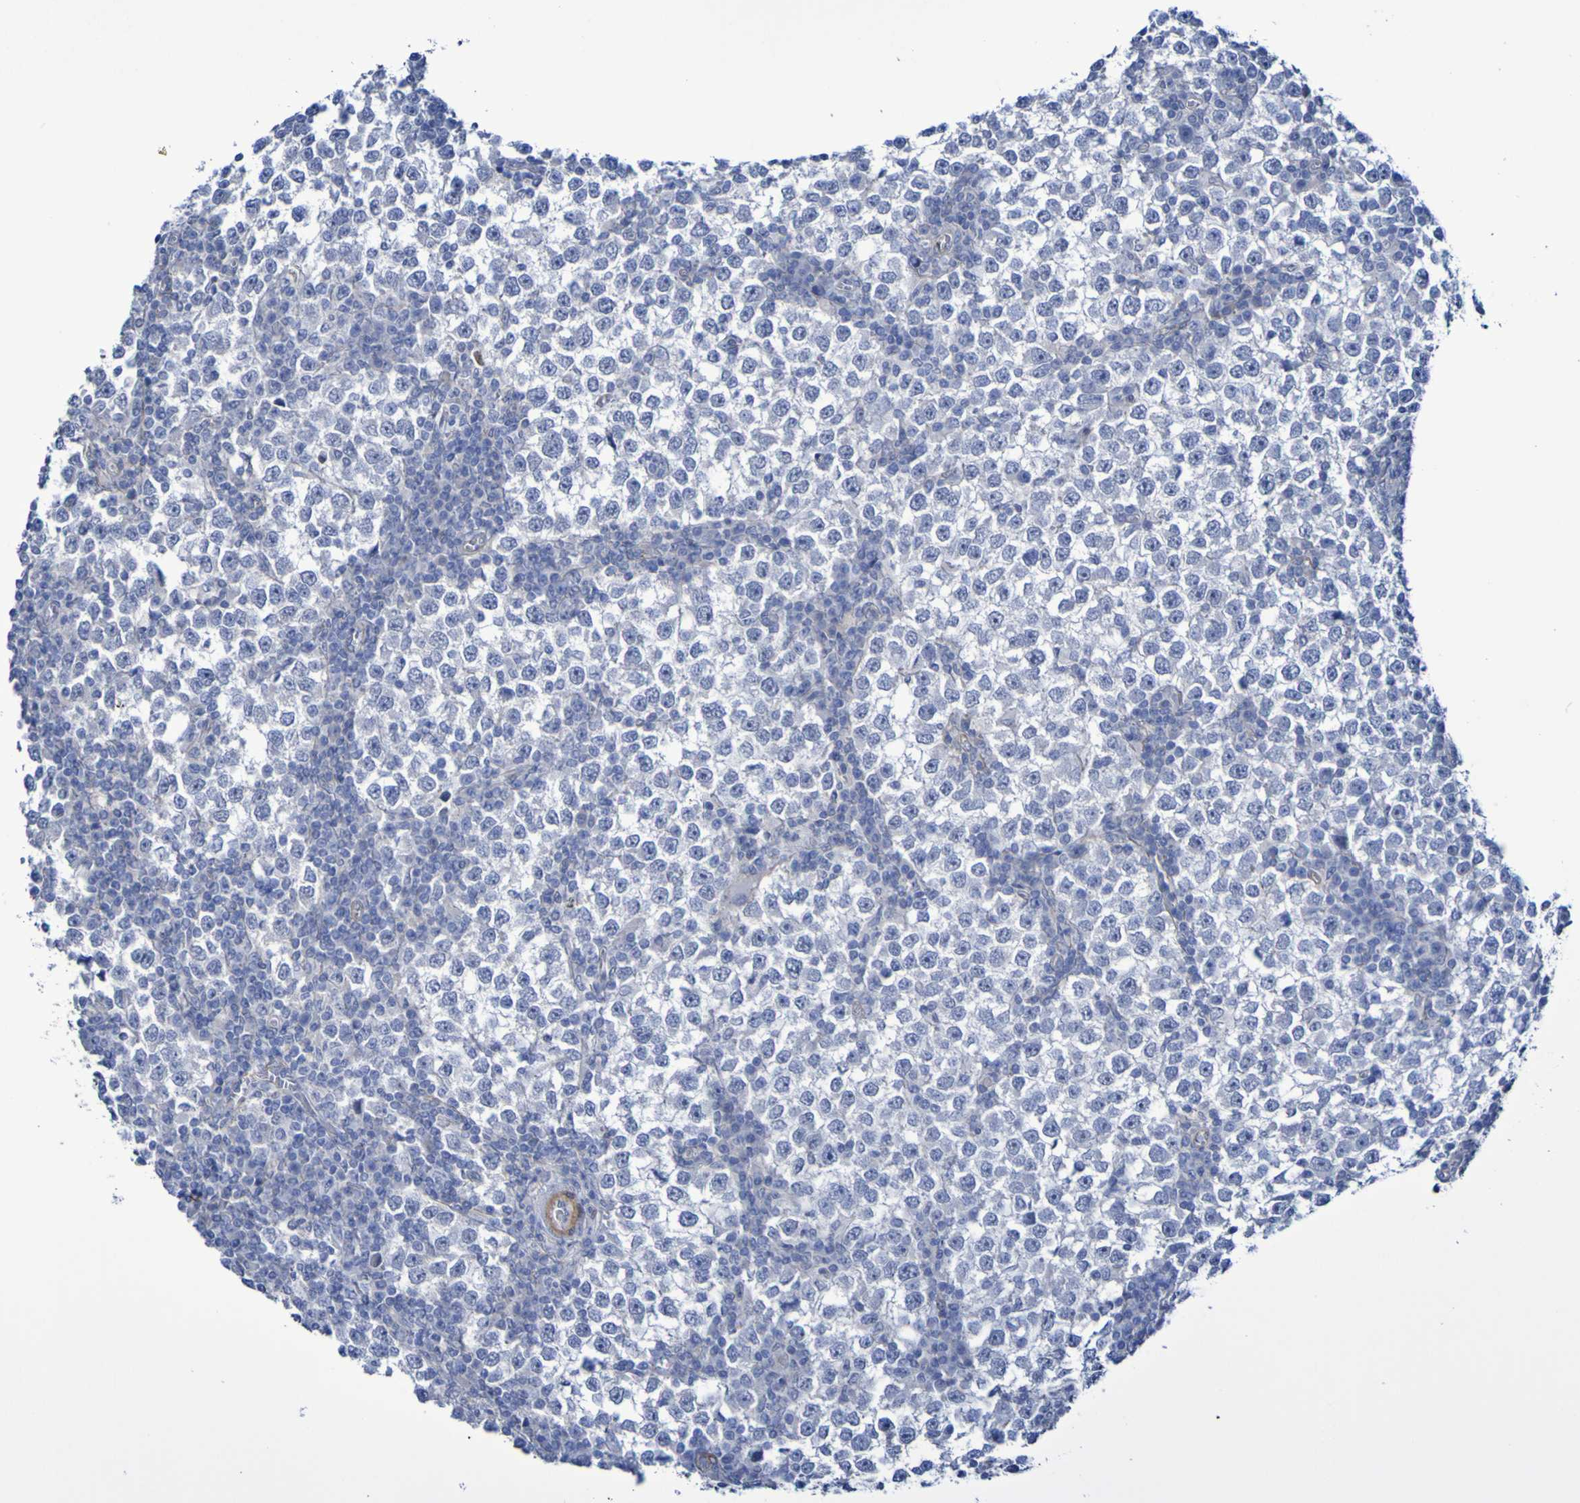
{"staining": {"intensity": "negative", "quantity": "none", "location": "none"}, "tissue": "testis cancer", "cell_type": "Tumor cells", "image_type": "cancer", "snomed": [{"axis": "morphology", "description": "Seminoma, NOS"}, {"axis": "topography", "description": "Testis"}], "caption": "DAB (3,3'-diaminobenzidine) immunohistochemical staining of human testis cancer displays no significant positivity in tumor cells. Nuclei are stained in blue.", "gene": "LPP", "patient": {"sex": "male", "age": 65}}